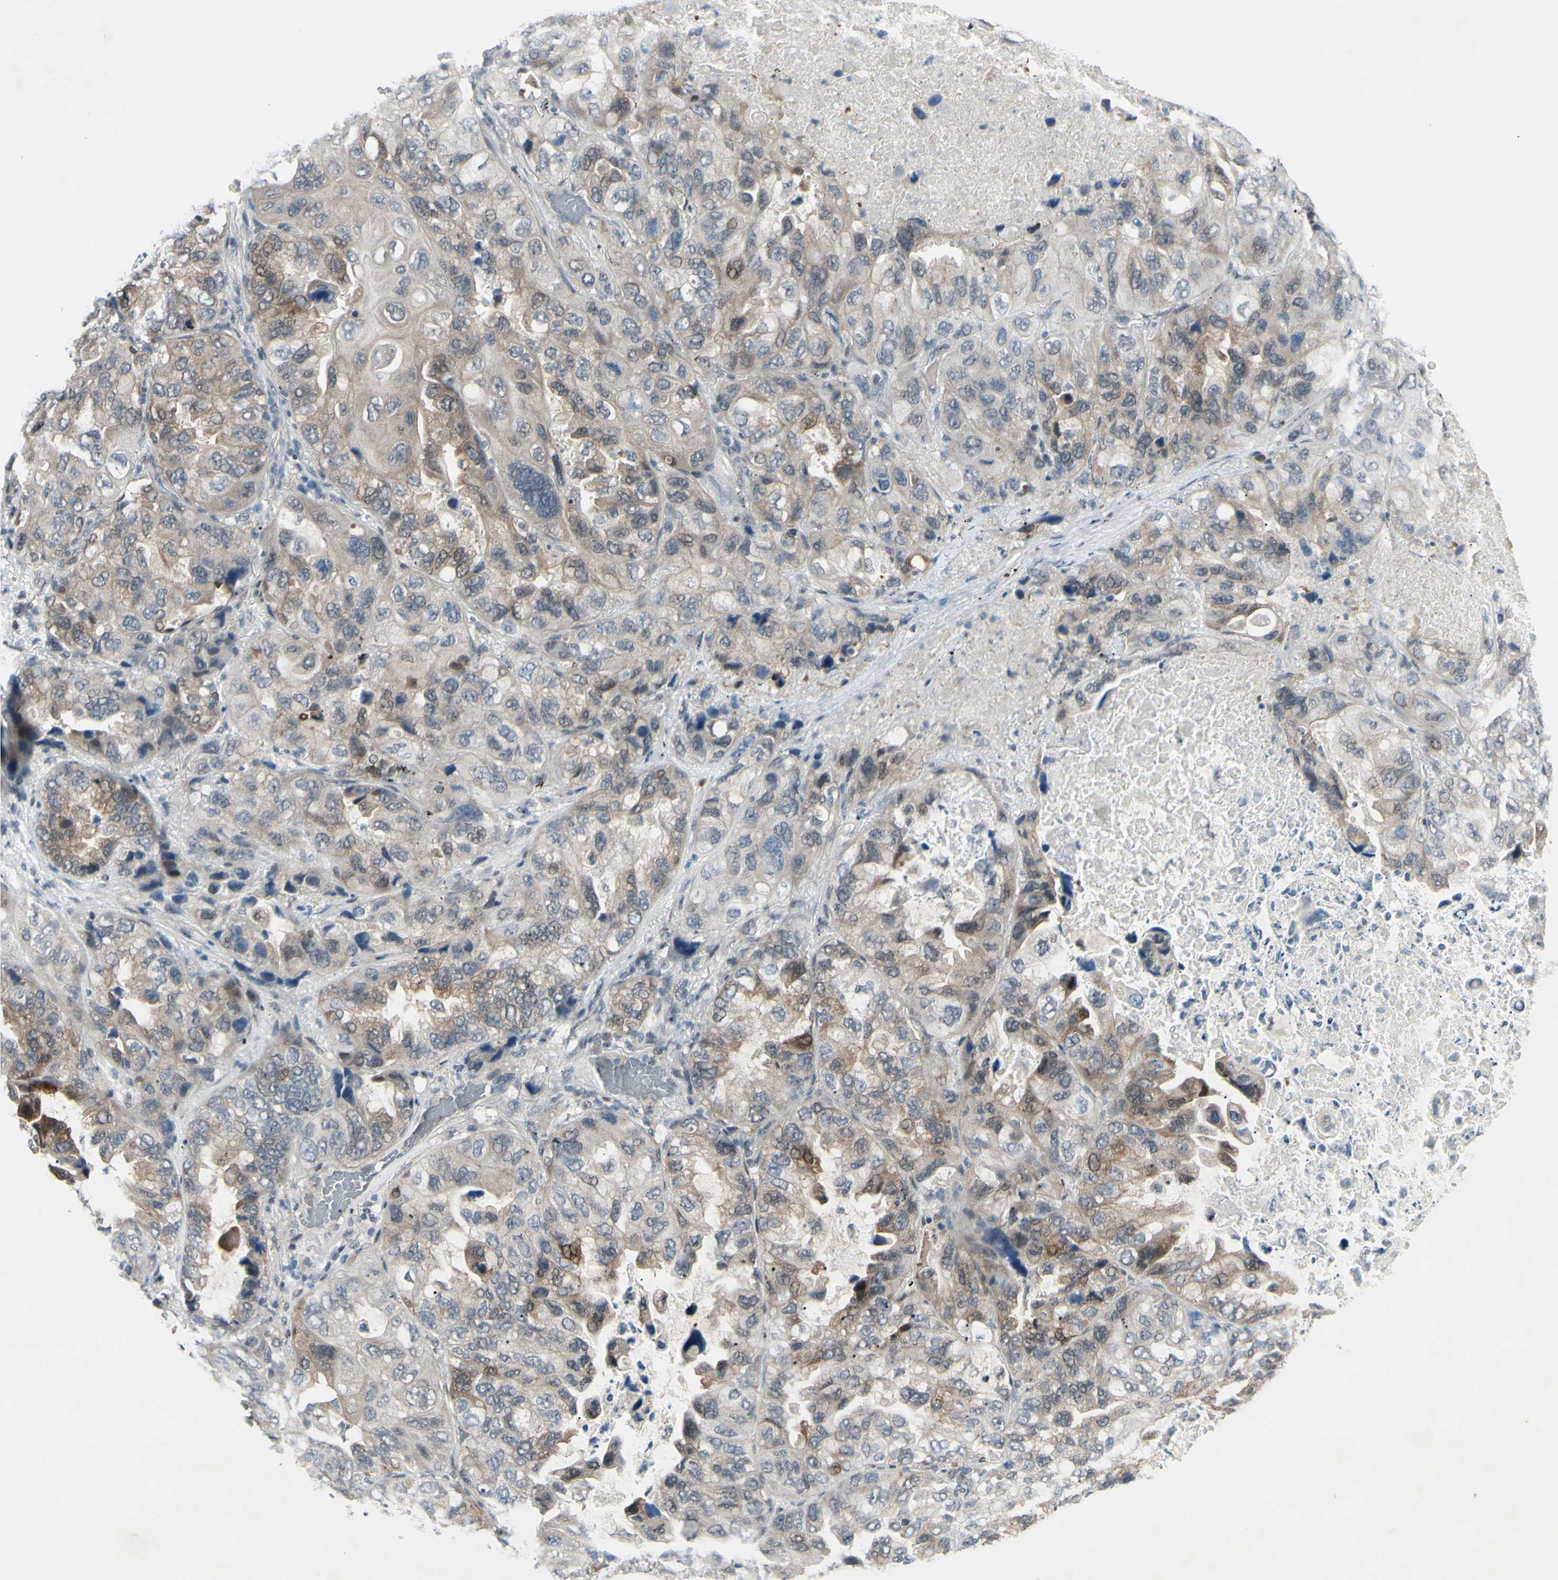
{"staining": {"intensity": "weak", "quantity": "25%-75%", "location": "cytoplasmic/membranous"}, "tissue": "lung cancer", "cell_type": "Tumor cells", "image_type": "cancer", "snomed": [{"axis": "morphology", "description": "Squamous cell carcinoma, NOS"}, {"axis": "topography", "description": "Lung"}], "caption": "Immunohistochemical staining of lung squamous cell carcinoma reveals low levels of weak cytoplasmic/membranous protein staining in about 25%-75% of tumor cells.", "gene": "ETNK1", "patient": {"sex": "female", "age": 73}}